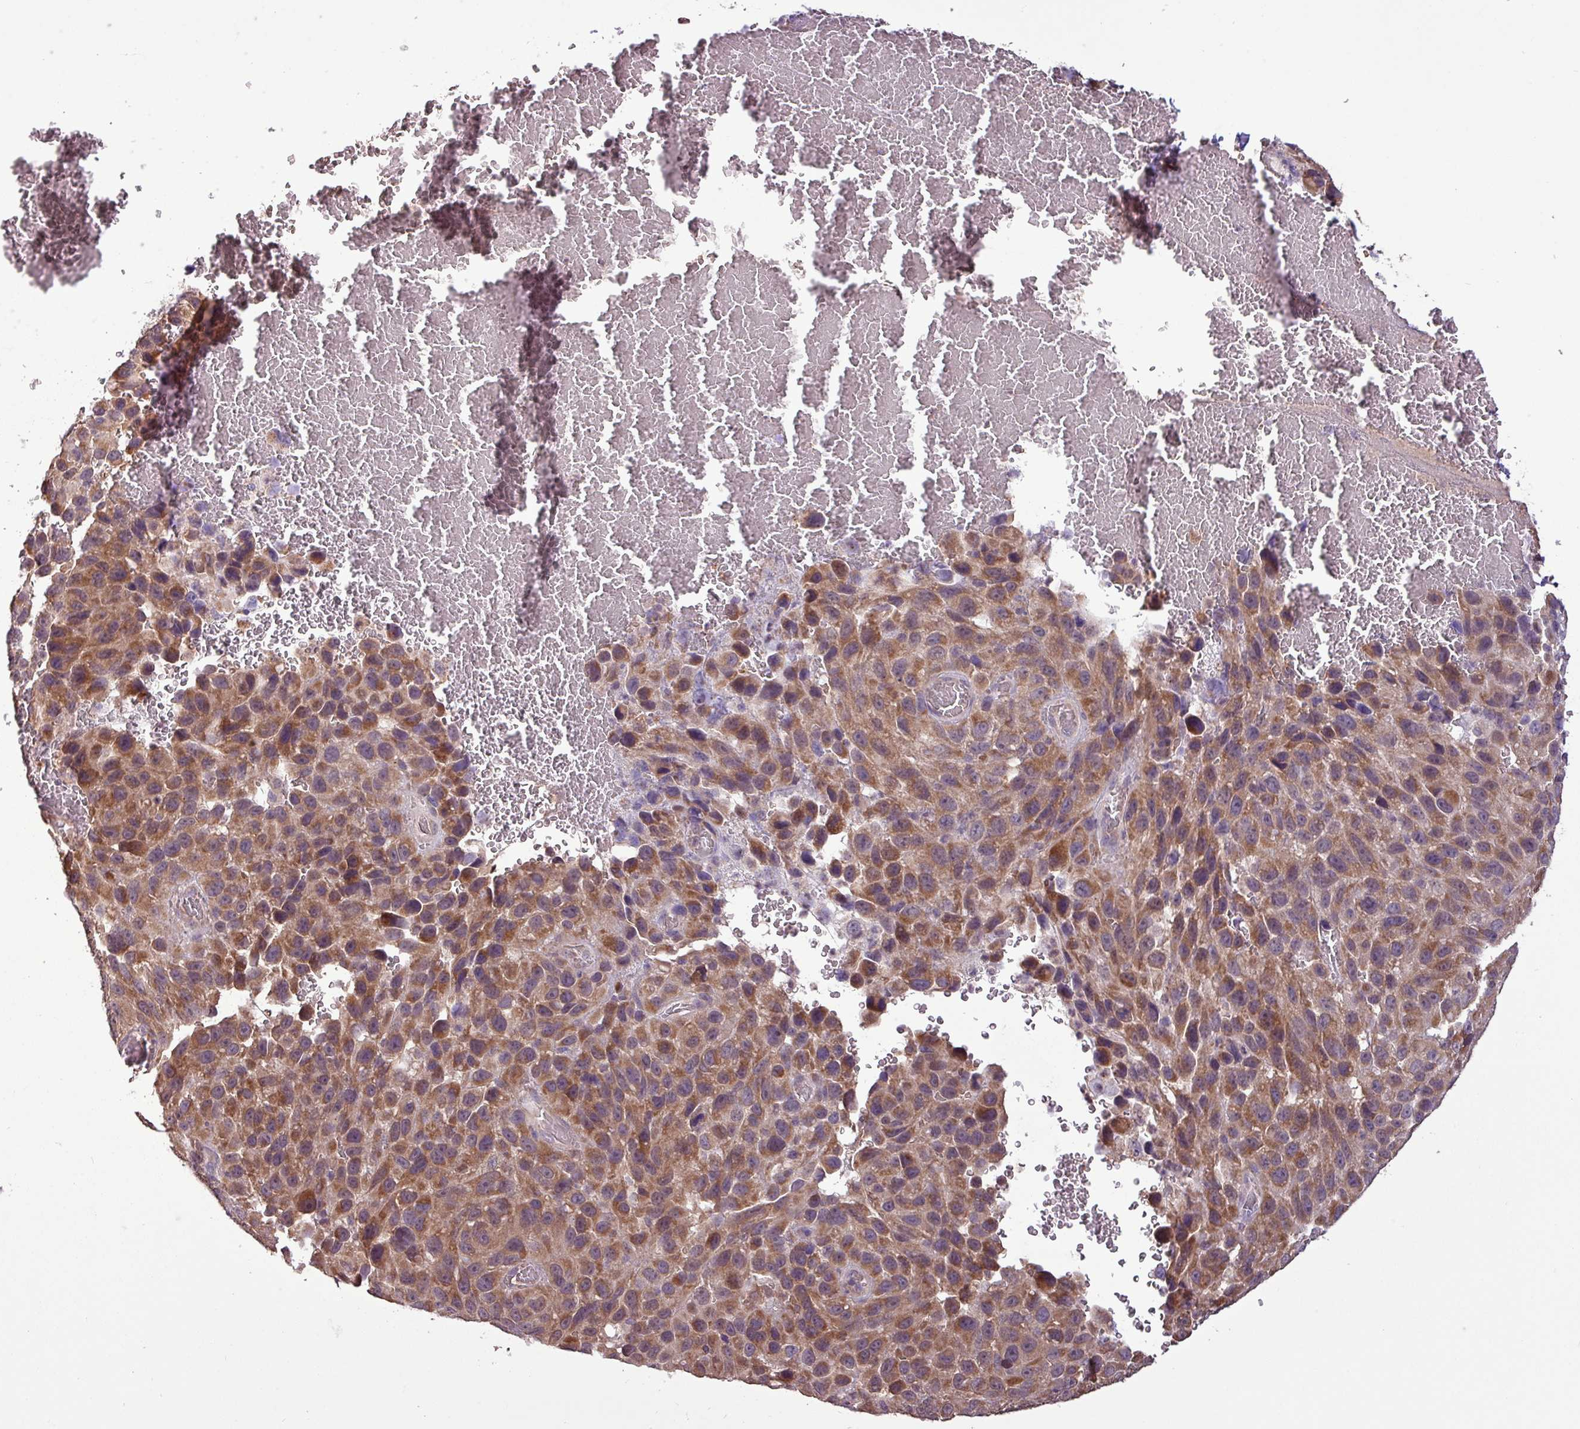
{"staining": {"intensity": "moderate", "quantity": ">75%", "location": "cytoplasmic/membranous"}, "tissue": "melanoma", "cell_type": "Tumor cells", "image_type": "cancer", "snomed": [{"axis": "morphology", "description": "Malignant melanoma, NOS"}, {"axis": "topography", "description": "Skin"}], "caption": "Protein expression analysis of melanoma reveals moderate cytoplasmic/membranous expression in about >75% of tumor cells. (brown staining indicates protein expression, while blue staining denotes nuclei).", "gene": "MCTP2", "patient": {"sex": "female", "age": 96}}